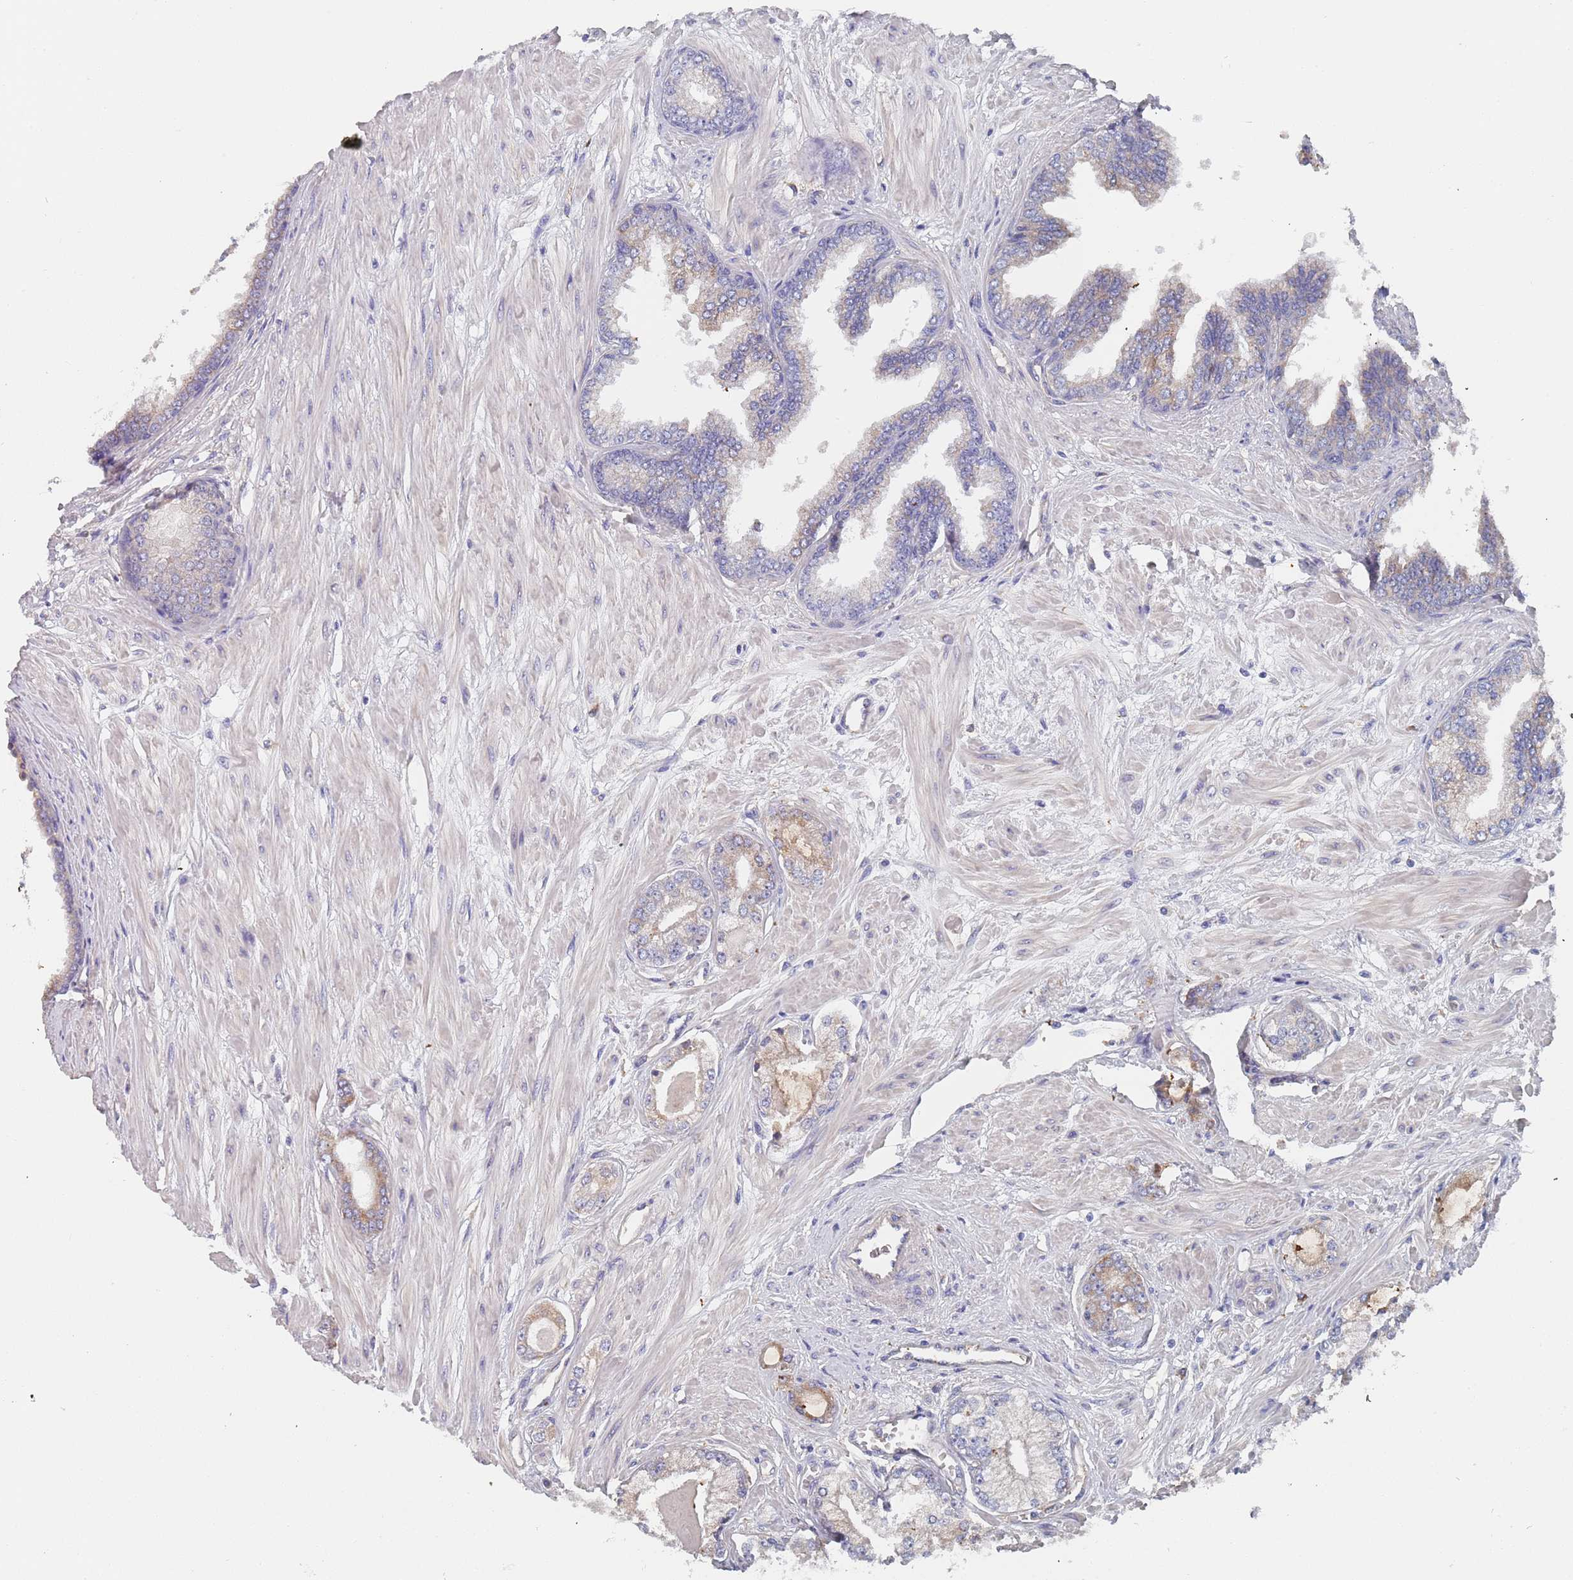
{"staining": {"intensity": "weak", "quantity": "<25%", "location": "cytoplasmic/membranous"}, "tissue": "prostate cancer", "cell_type": "Tumor cells", "image_type": "cancer", "snomed": [{"axis": "morphology", "description": "Adenocarcinoma, Low grade"}, {"axis": "topography", "description": "Prostate"}], "caption": "Human low-grade adenocarcinoma (prostate) stained for a protein using immunohistochemistry (IHC) reveals no positivity in tumor cells.", "gene": "DCUN1D3", "patient": {"sex": "male", "age": 64}}